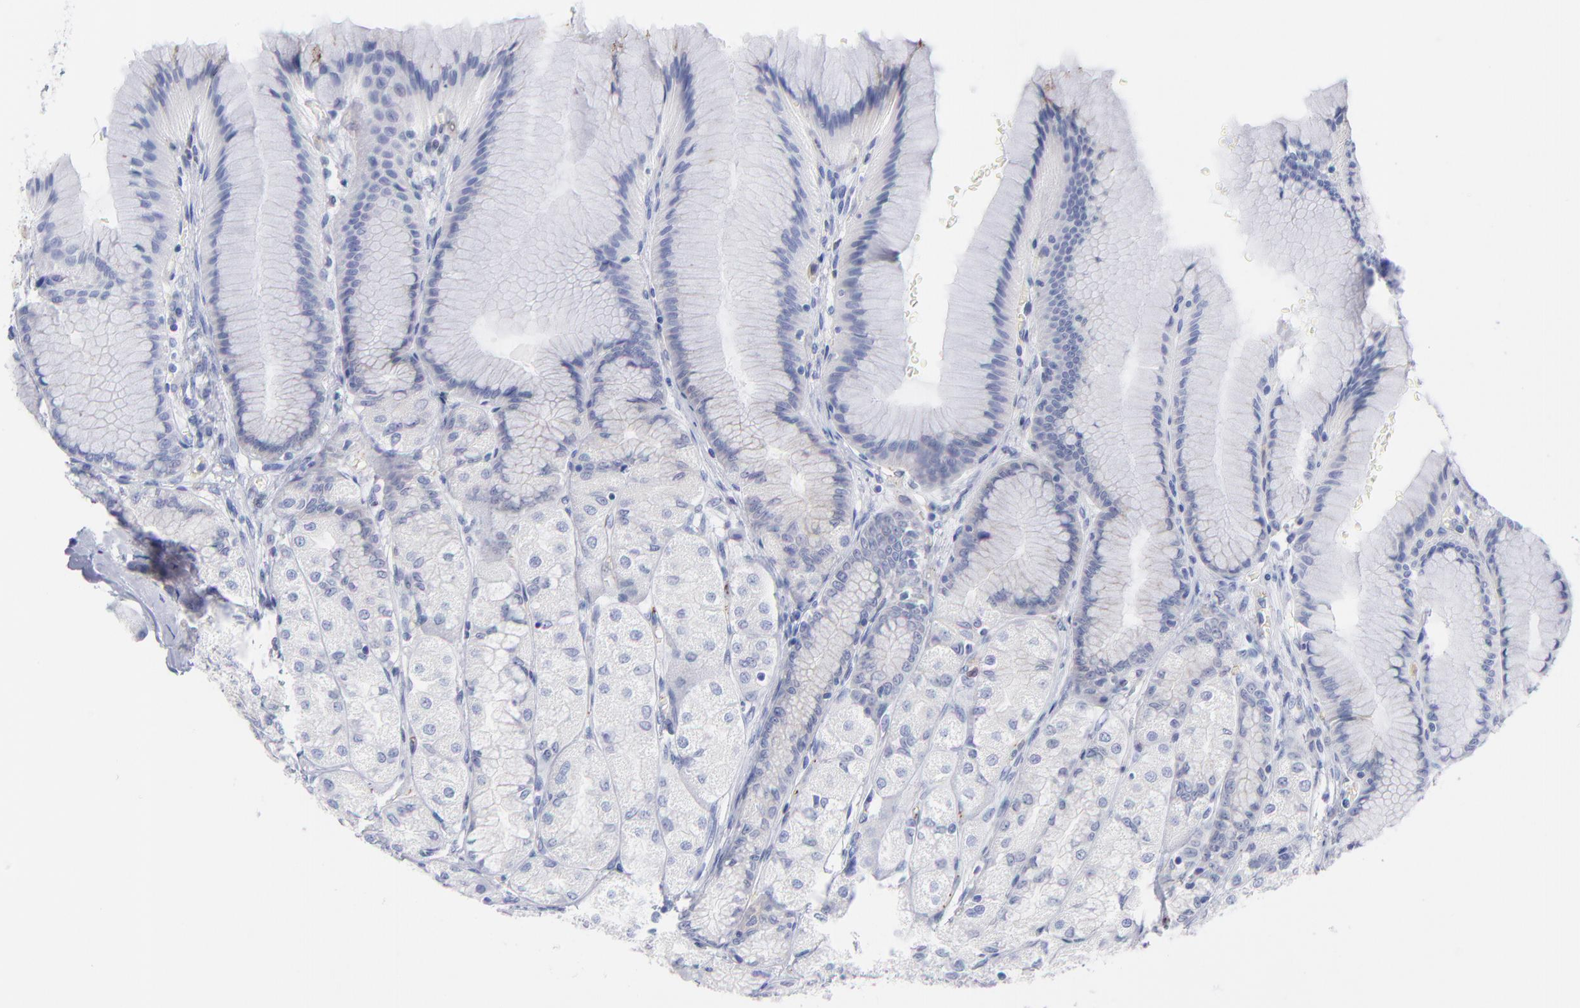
{"staining": {"intensity": "moderate", "quantity": "25%-75%", "location": "cytoplasmic/membranous"}, "tissue": "stomach", "cell_type": "Glandular cells", "image_type": "normal", "snomed": [{"axis": "morphology", "description": "Normal tissue, NOS"}, {"axis": "morphology", "description": "Adenocarcinoma, NOS"}, {"axis": "topography", "description": "Stomach"}, {"axis": "topography", "description": "Stomach, lower"}], "caption": "Protein expression analysis of unremarkable human stomach reveals moderate cytoplasmic/membranous positivity in about 25%-75% of glandular cells.", "gene": "BID", "patient": {"sex": "female", "age": 65}}